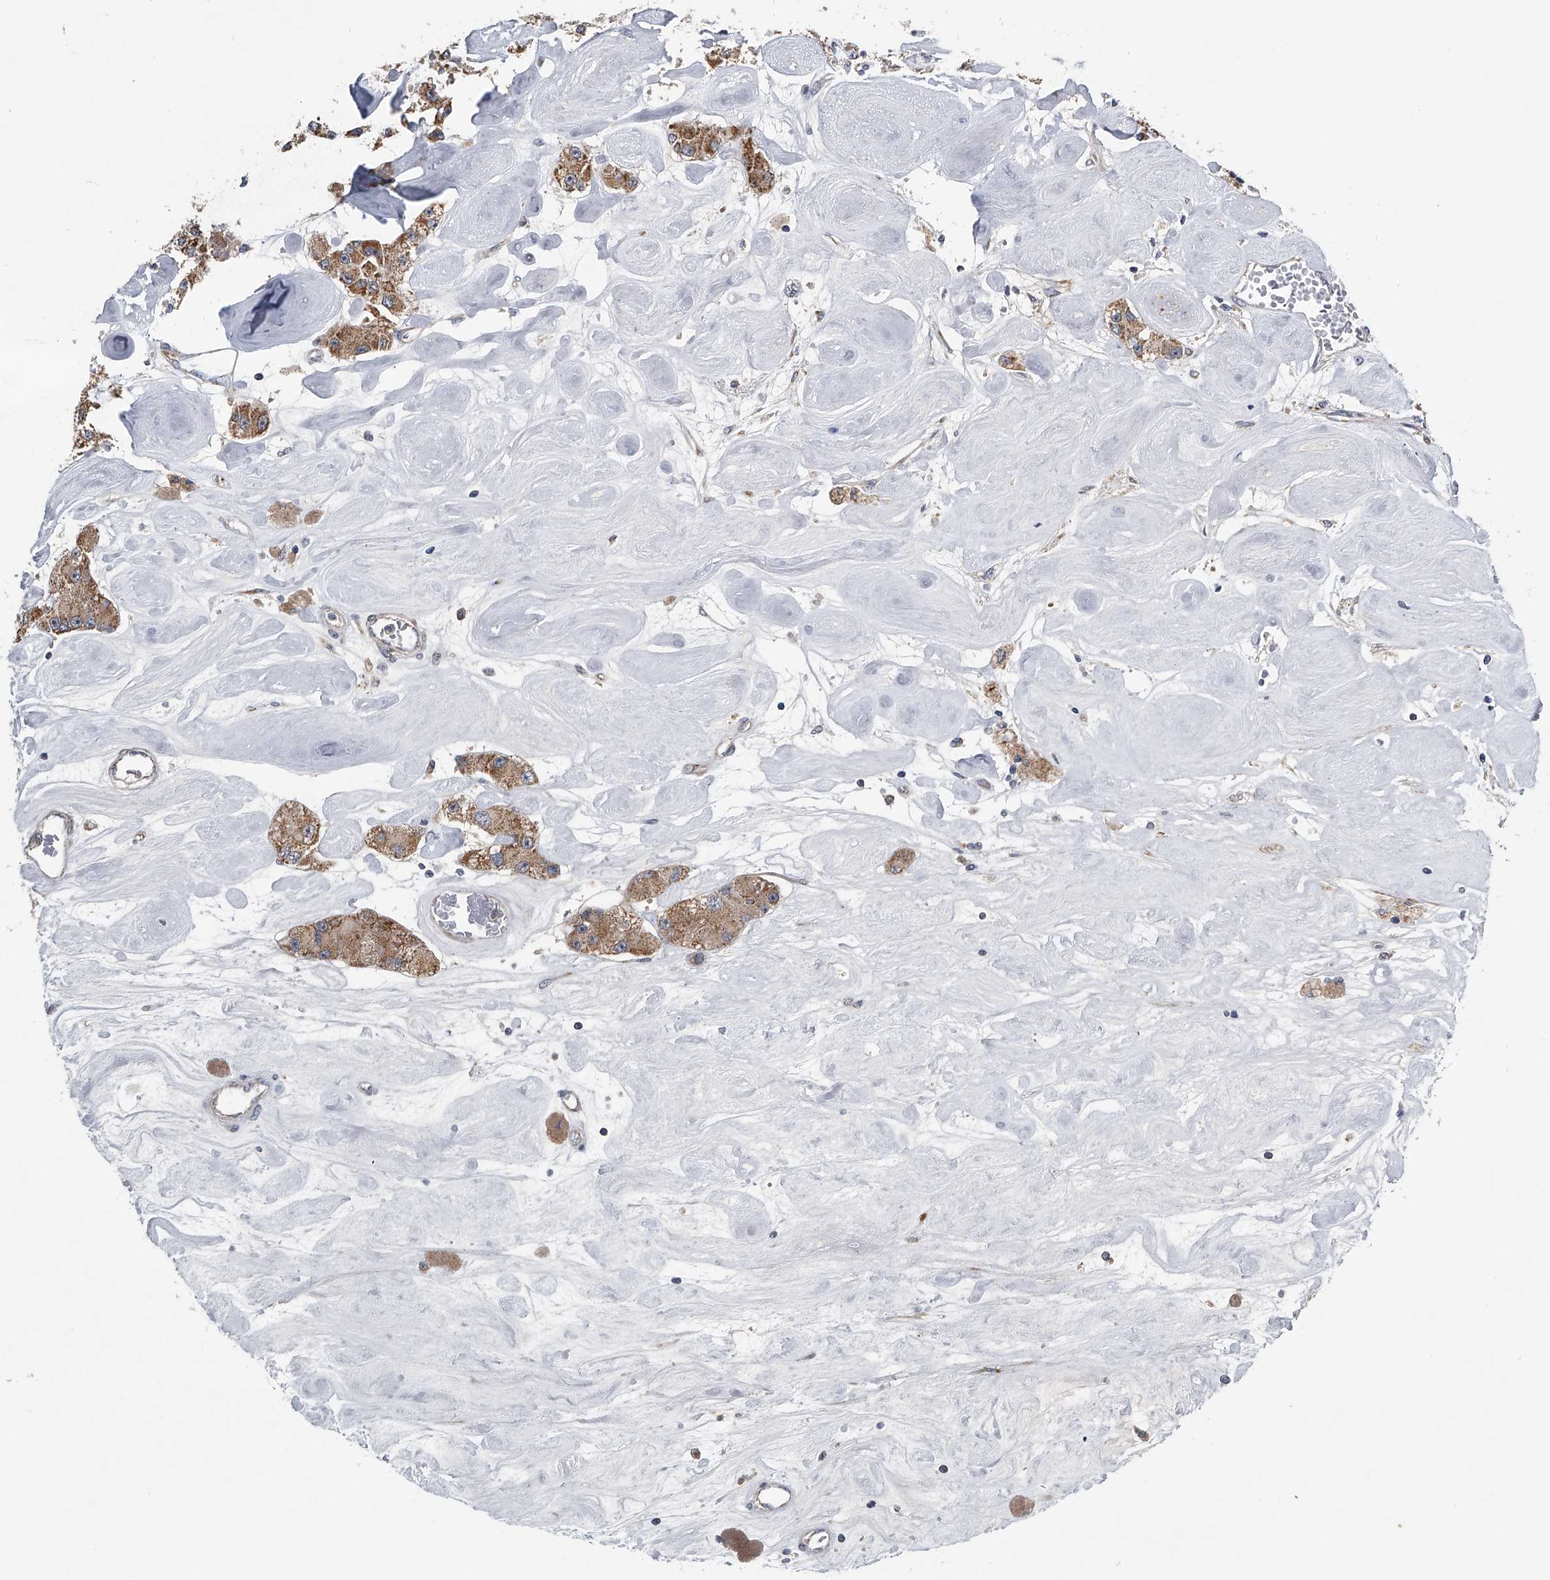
{"staining": {"intensity": "moderate", "quantity": ">75%", "location": "cytoplasmic/membranous"}, "tissue": "carcinoid", "cell_type": "Tumor cells", "image_type": "cancer", "snomed": [{"axis": "morphology", "description": "Carcinoid, malignant, NOS"}, {"axis": "topography", "description": "Pancreas"}], "caption": "This is a photomicrograph of IHC staining of carcinoid (malignant), which shows moderate positivity in the cytoplasmic/membranous of tumor cells.", "gene": "LYRM4", "patient": {"sex": "male", "age": 41}}